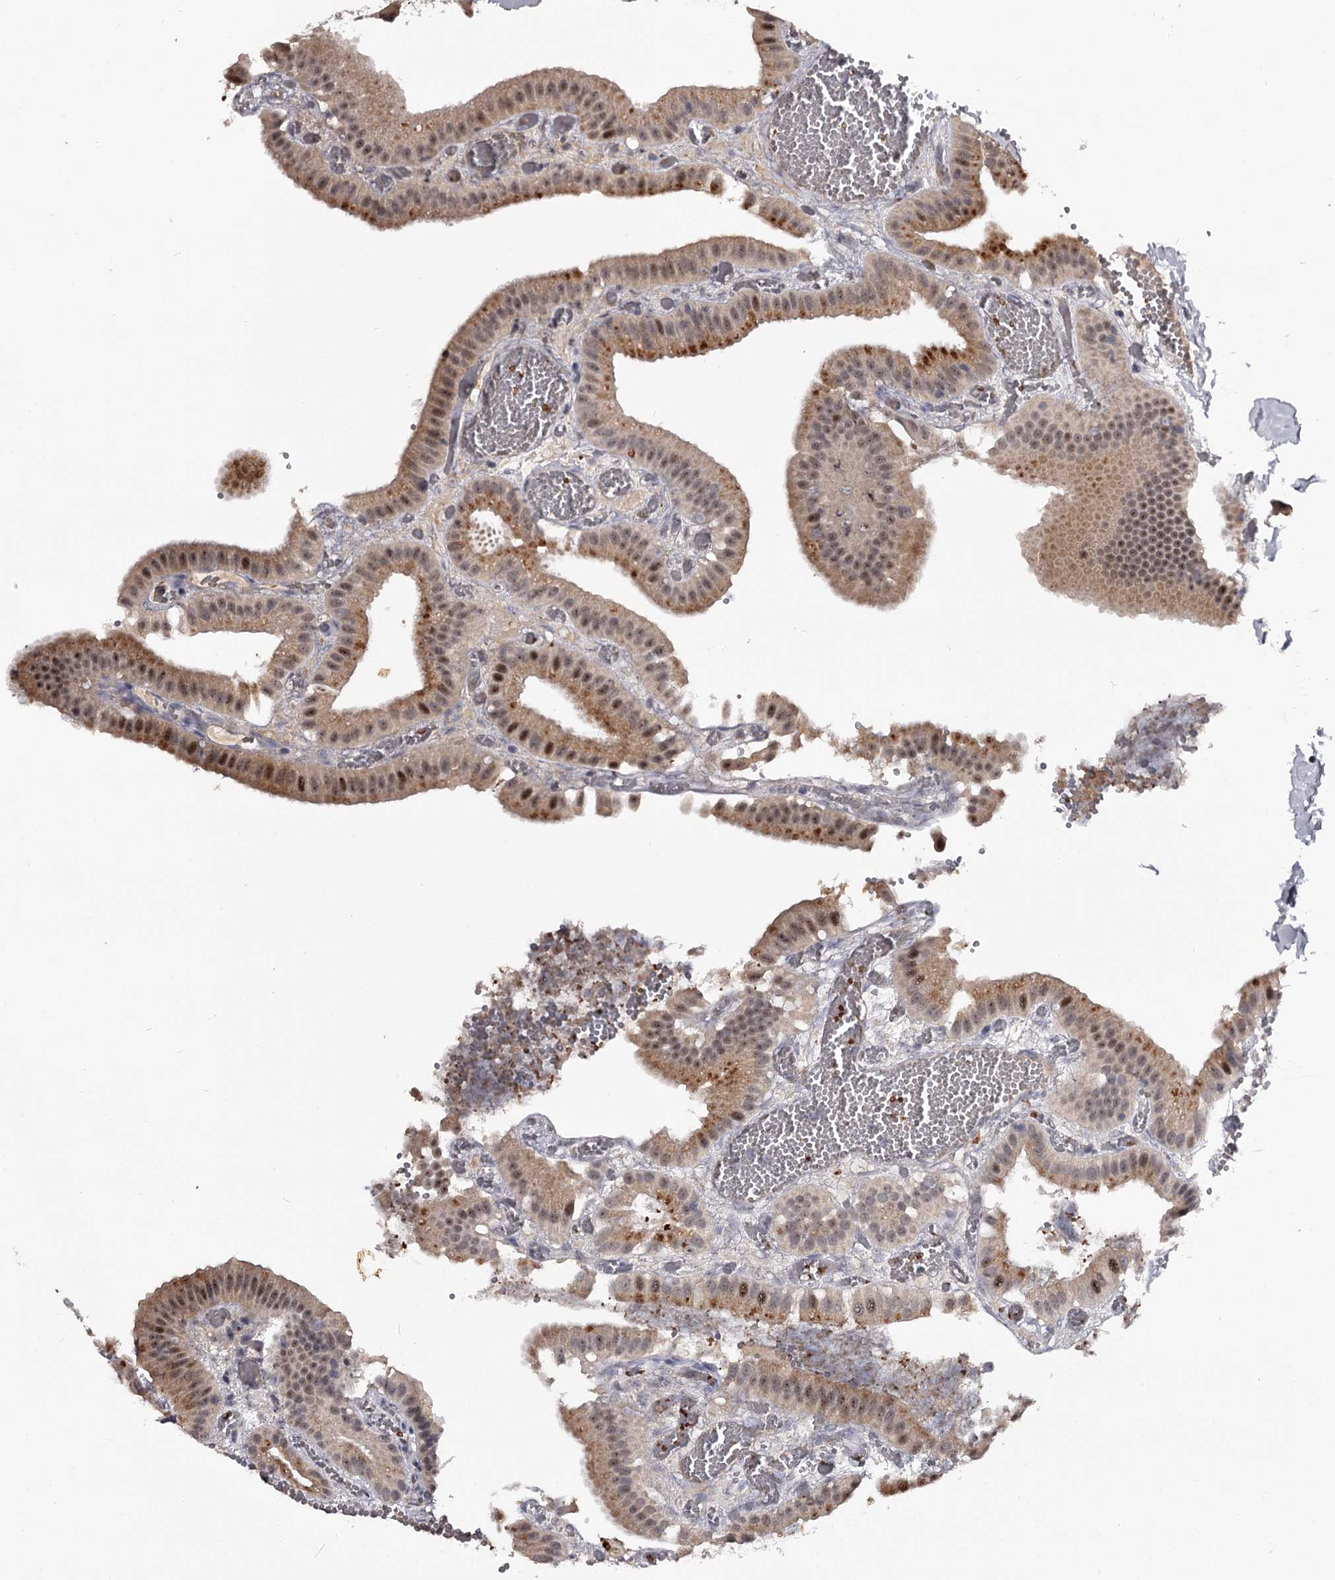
{"staining": {"intensity": "moderate", "quantity": ">75%", "location": "cytoplasmic/membranous,nuclear"}, "tissue": "gallbladder", "cell_type": "Glandular cells", "image_type": "normal", "snomed": [{"axis": "morphology", "description": "Normal tissue, NOS"}, {"axis": "topography", "description": "Gallbladder"}], "caption": "Immunohistochemistry (IHC) image of normal gallbladder: gallbladder stained using immunohistochemistry shows medium levels of moderate protein expression localized specifically in the cytoplasmic/membranous,nuclear of glandular cells, appearing as a cytoplasmic/membranous,nuclear brown color.", "gene": "RNF44", "patient": {"sex": "female", "age": 64}}